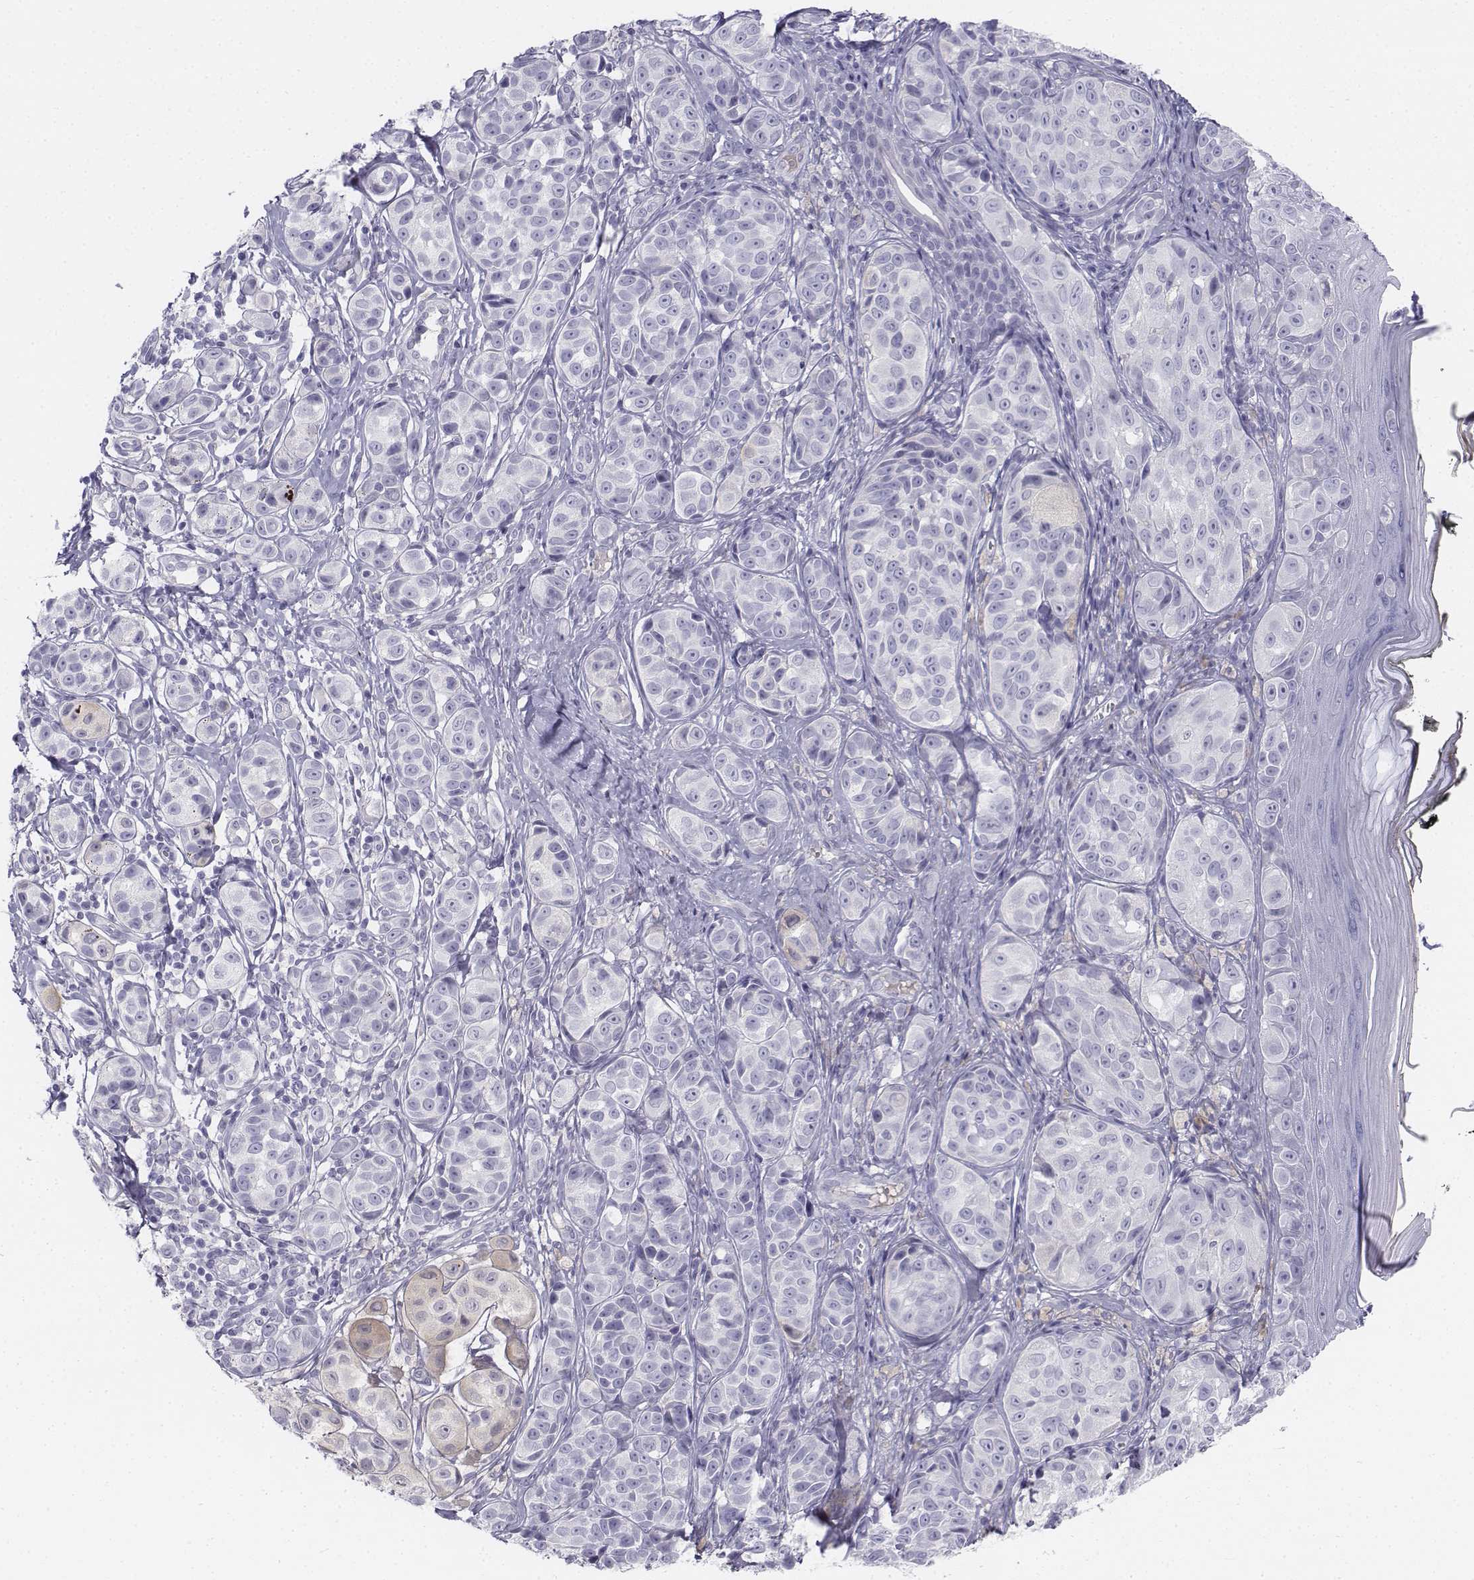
{"staining": {"intensity": "negative", "quantity": "none", "location": "none"}, "tissue": "melanoma", "cell_type": "Tumor cells", "image_type": "cancer", "snomed": [{"axis": "morphology", "description": "Malignant melanoma, NOS"}, {"axis": "topography", "description": "Skin"}], "caption": "IHC photomicrograph of neoplastic tissue: human malignant melanoma stained with DAB demonstrates no significant protein staining in tumor cells.", "gene": "TH", "patient": {"sex": "male", "age": 48}}